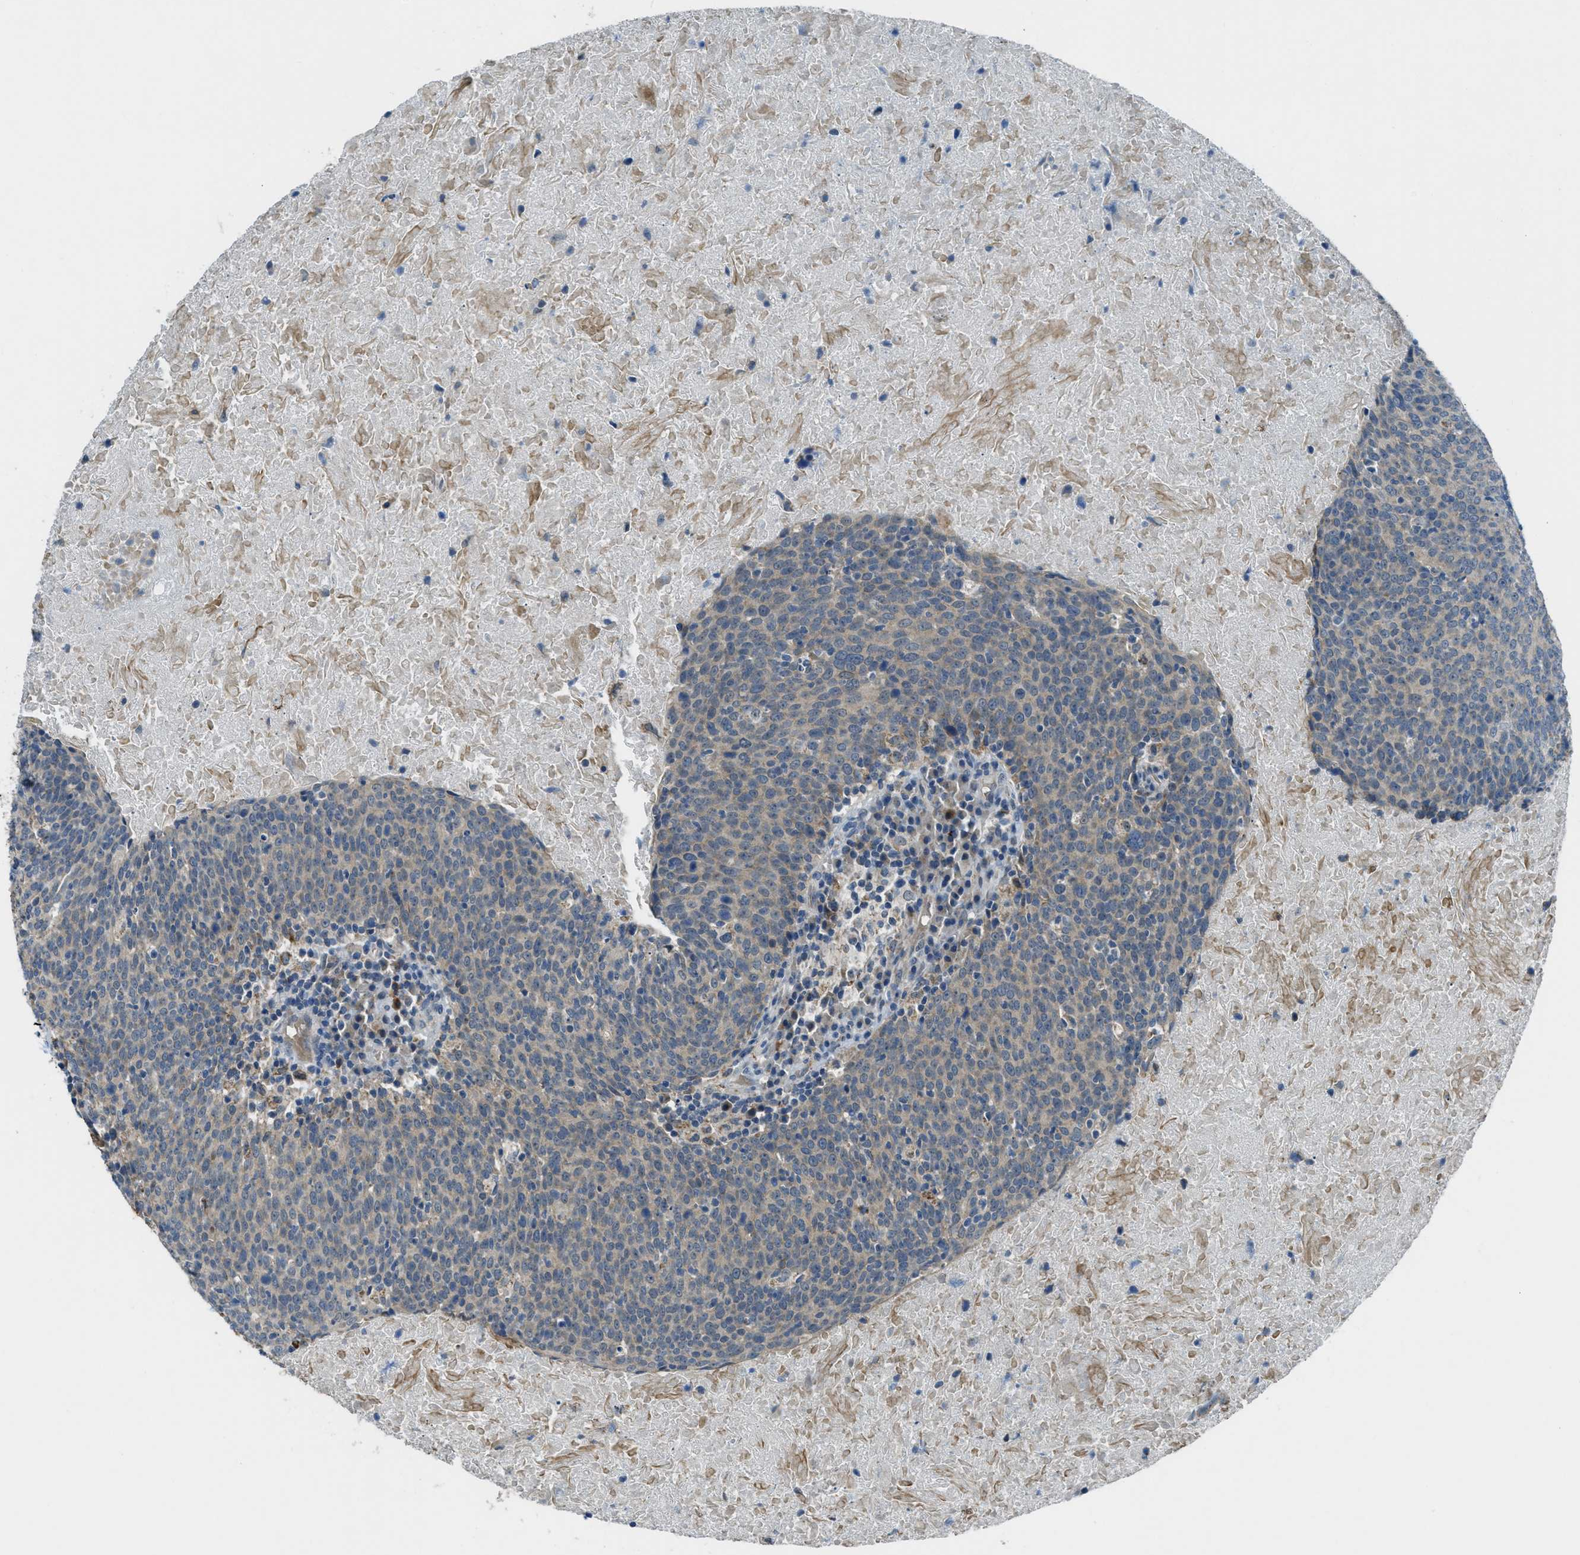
{"staining": {"intensity": "weak", "quantity": "25%-75%", "location": "cytoplasmic/membranous"}, "tissue": "head and neck cancer", "cell_type": "Tumor cells", "image_type": "cancer", "snomed": [{"axis": "morphology", "description": "Squamous cell carcinoma, NOS"}, {"axis": "morphology", "description": "Squamous cell carcinoma, metastatic, NOS"}, {"axis": "topography", "description": "Lymph node"}, {"axis": "topography", "description": "Head-Neck"}], "caption": "IHC of human metastatic squamous cell carcinoma (head and neck) reveals low levels of weak cytoplasmic/membranous expression in approximately 25%-75% of tumor cells.", "gene": "CDON", "patient": {"sex": "male", "age": 62}}